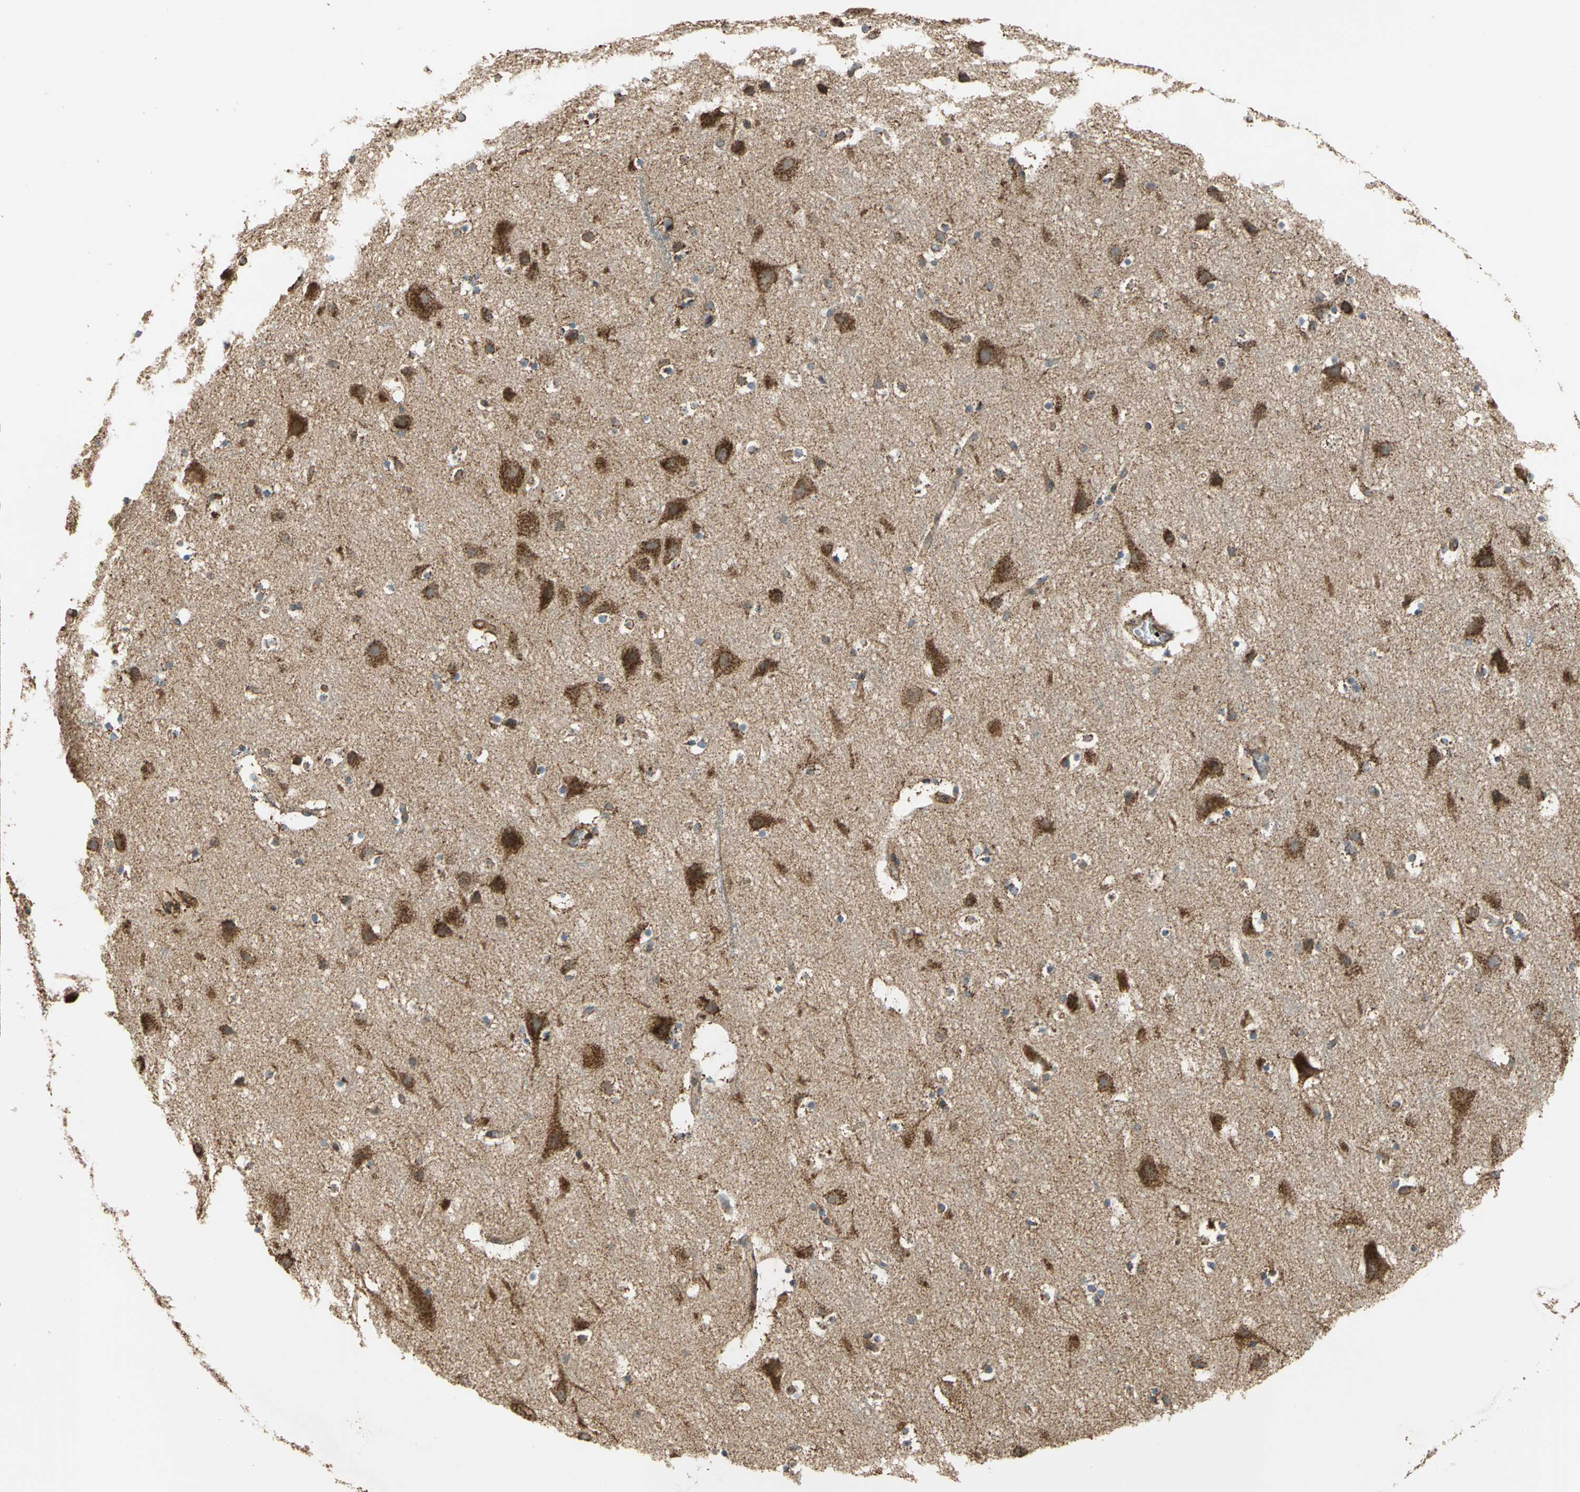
{"staining": {"intensity": "moderate", "quantity": ">75%", "location": "cytoplasmic/membranous"}, "tissue": "cerebral cortex", "cell_type": "Endothelial cells", "image_type": "normal", "snomed": [{"axis": "morphology", "description": "Normal tissue, NOS"}, {"axis": "topography", "description": "Cerebral cortex"}], "caption": "IHC staining of unremarkable cerebral cortex, which displays medium levels of moderate cytoplasmic/membranous positivity in about >75% of endothelial cells indicating moderate cytoplasmic/membranous protein staining. The staining was performed using DAB (brown) for protein detection and nuclei were counterstained in hematoxylin (blue).", "gene": "MRPS22", "patient": {"sex": "male", "age": 45}}